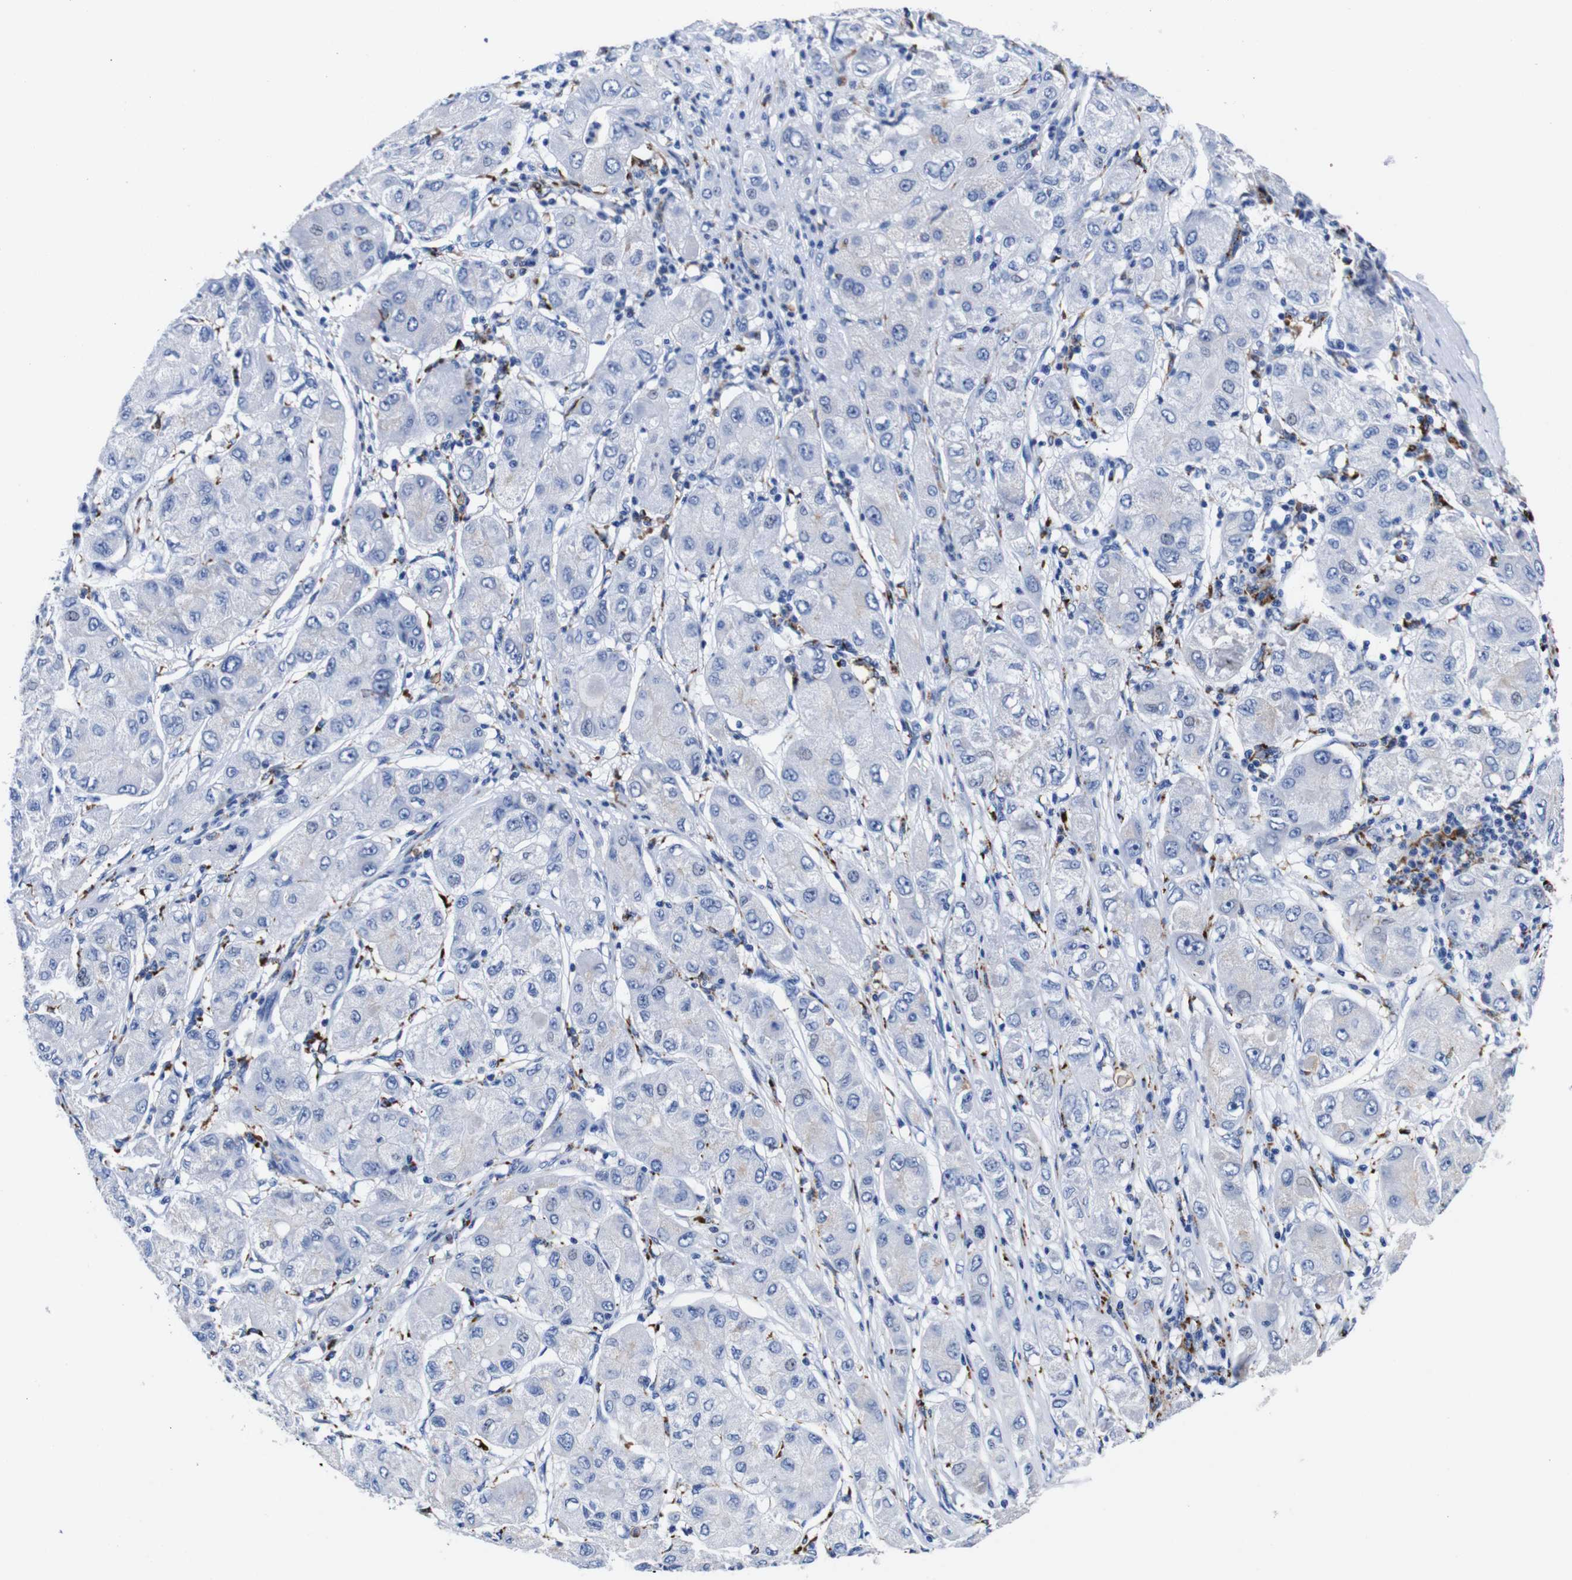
{"staining": {"intensity": "negative", "quantity": "none", "location": "none"}, "tissue": "liver cancer", "cell_type": "Tumor cells", "image_type": "cancer", "snomed": [{"axis": "morphology", "description": "Carcinoma, Hepatocellular, NOS"}, {"axis": "topography", "description": "Liver"}], "caption": "Protein analysis of liver cancer (hepatocellular carcinoma) exhibits no significant positivity in tumor cells. (Brightfield microscopy of DAB (3,3'-diaminobenzidine) immunohistochemistry at high magnification).", "gene": "HLA-DMB", "patient": {"sex": "male", "age": 80}}